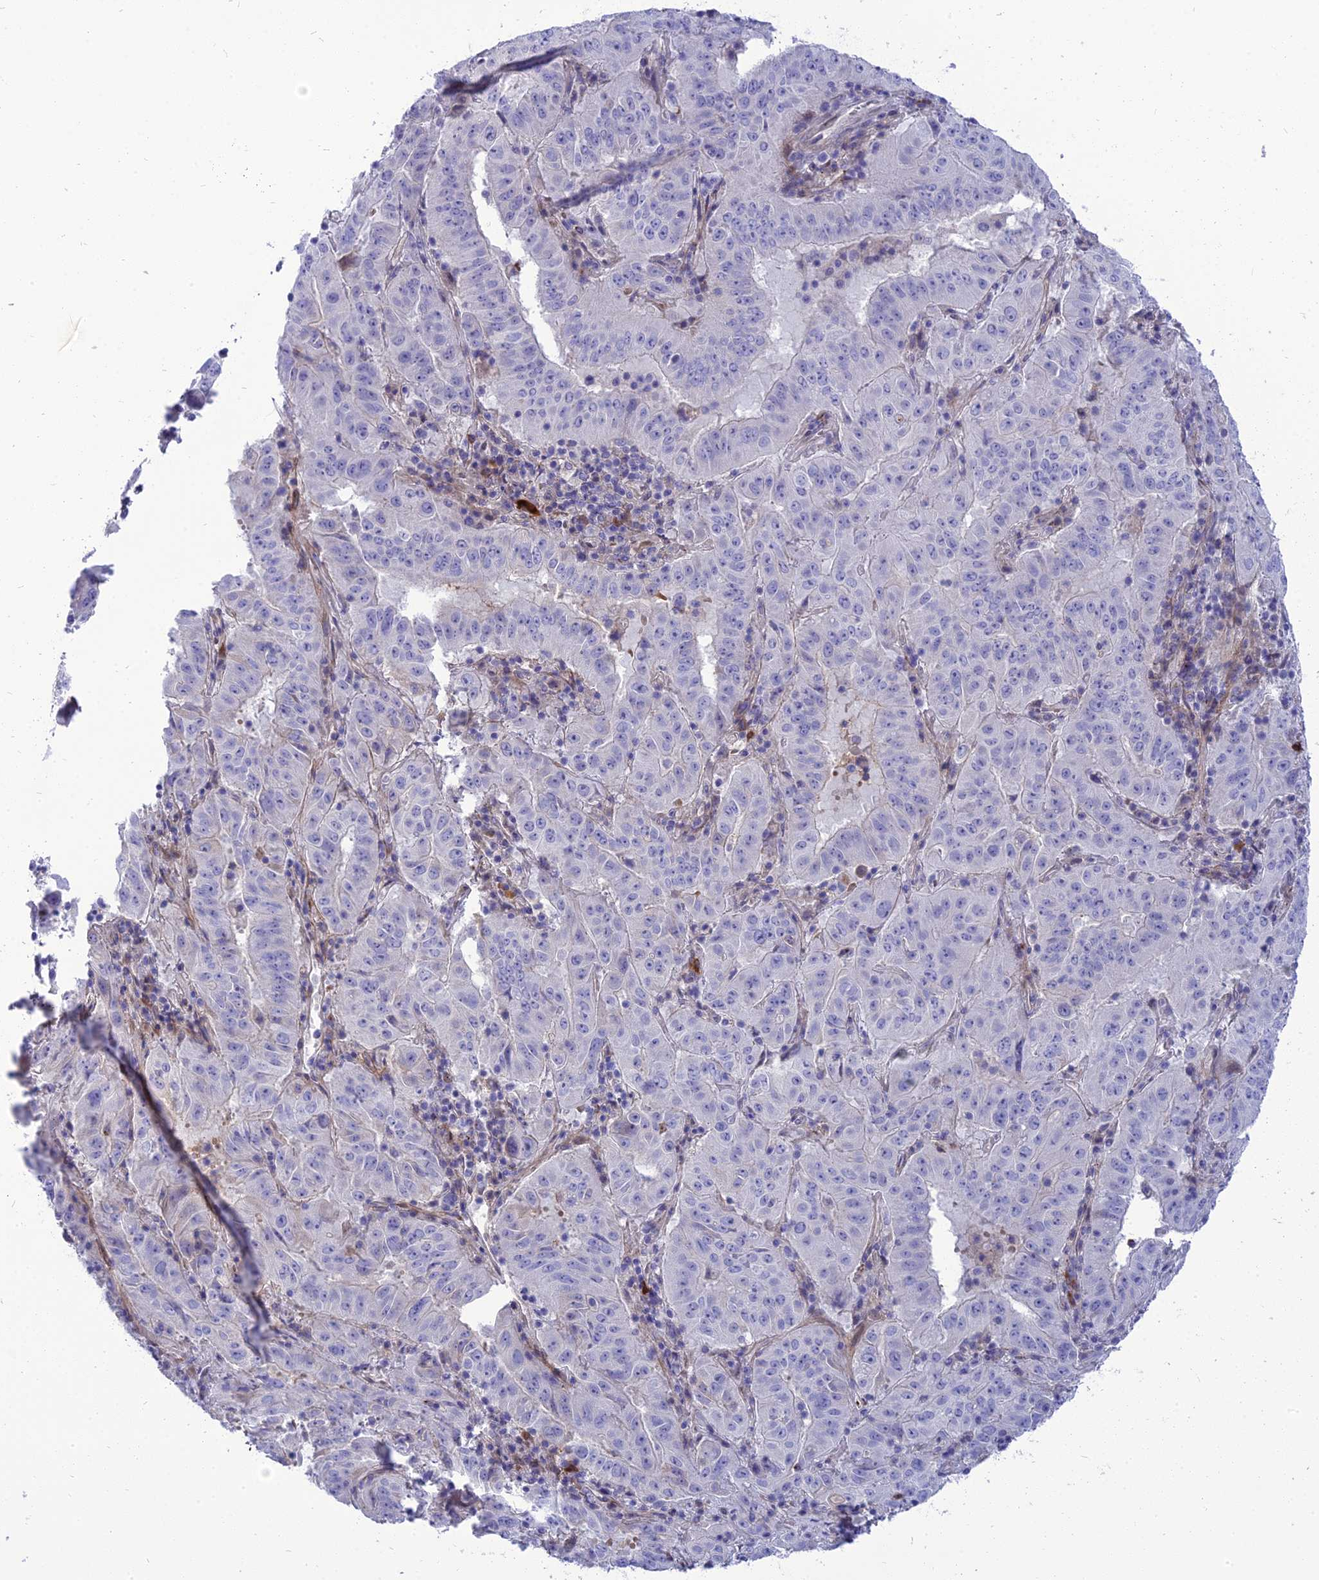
{"staining": {"intensity": "negative", "quantity": "none", "location": "none"}, "tissue": "pancreatic cancer", "cell_type": "Tumor cells", "image_type": "cancer", "snomed": [{"axis": "morphology", "description": "Adenocarcinoma, NOS"}, {"axis": "topography", "description": "Pancreas"}], "caption": "Tumor cells show no significant protein positivity in pancreatic adenocarcinoma.", "gene": "MBD3L1", "patient": {"sex": "male", "age": 63}}